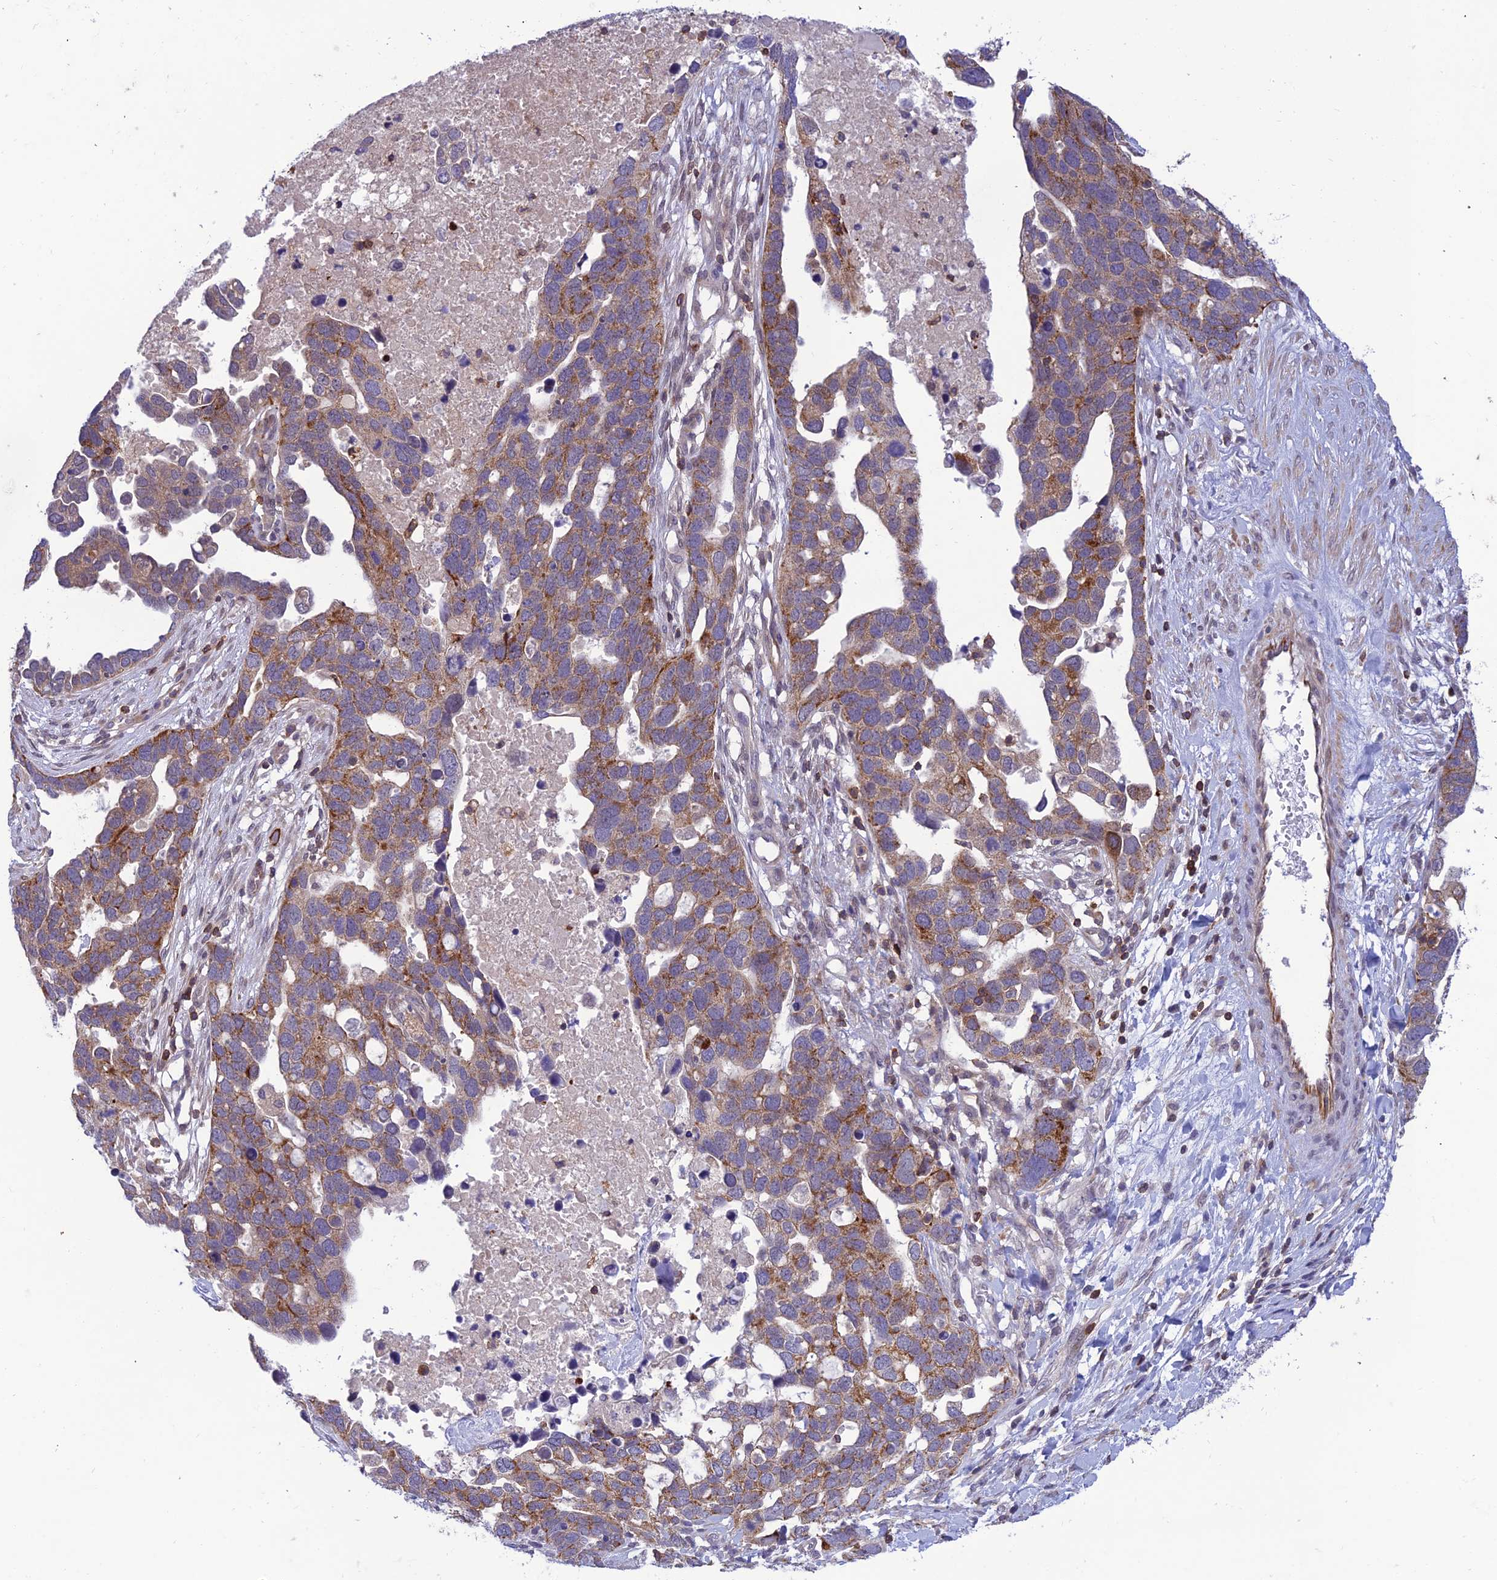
{"staining": {"intensity": "moderate", "quantity": "25%-75%", "location": "cytoplasmic/membranous"}, "tissue": "ovarian cancer", "cell_type": "Tumor cells", "image_type": "cancer", "snomed": [{"axis": "morphology", "description": "Cystadenocarcinoma, serous, NOS"}, {"axis": "topography", "description": "Ovary"}], "caption": "Moderate cytoplasmic/membranous staining is present in approximately 25%-75% of tumor cells in ovarian serous cystadenocarcinoma. The protein is shown in brown color, while the nuclei are stained blue.", "gene": "FAM76A", "patient": {"sex": "female", "age": 54}}